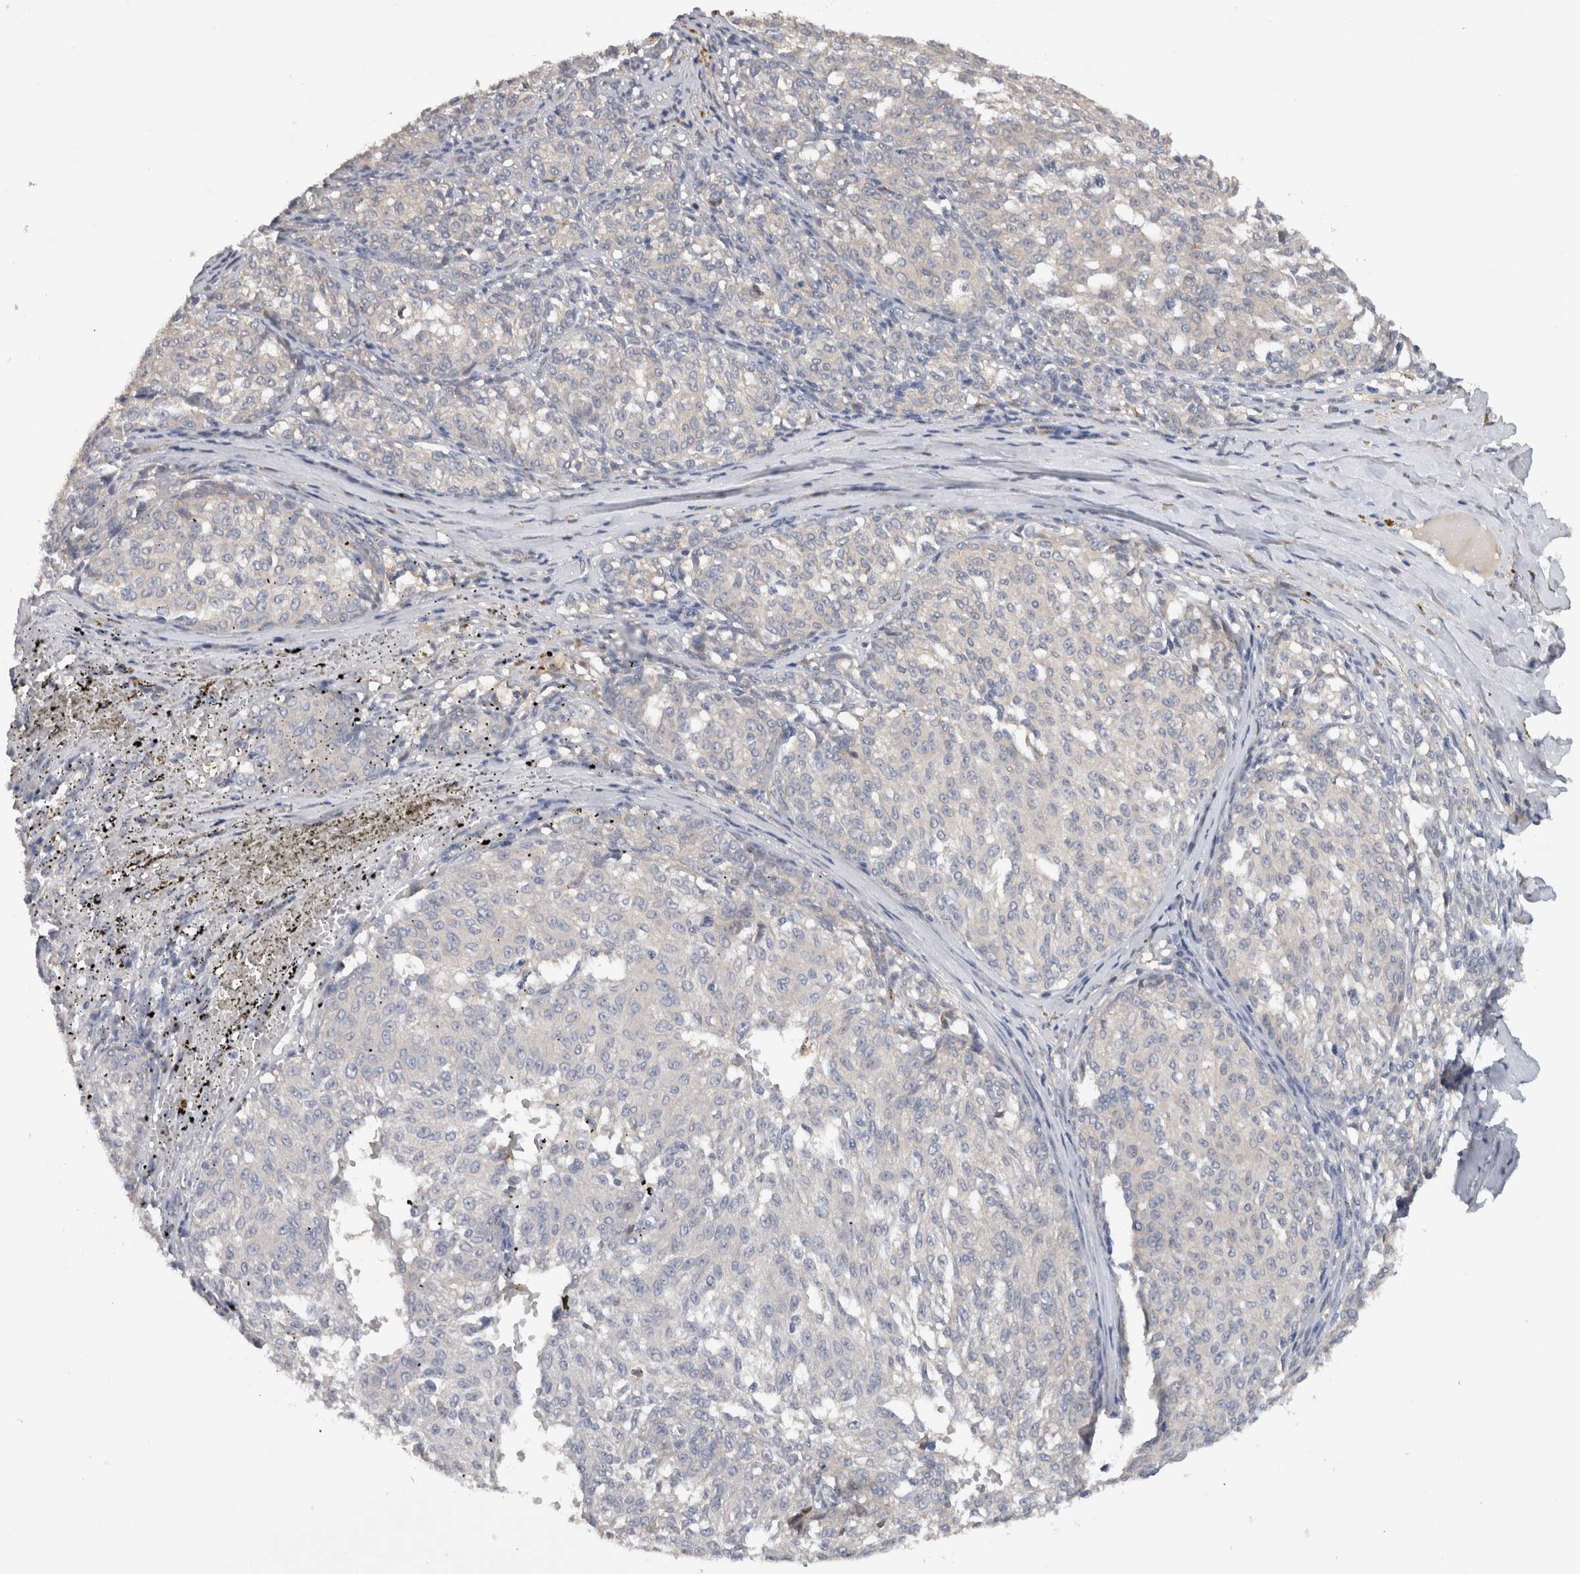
{"staining": {"intensity": "negative", "quantity": "none", "location": "none"}, "tissue": "melanoma", "cell_type": "Tumor cells", "image_type": "cancer", "snomed": [{"axis": "morphology", "description": "Malignant melanoma, NOS"}, {"axis": "topography", "description": "Skin"}], "caption": "Histopathology image shows no protein staining in tumor cells of melanoma tissue.", "gene": "HEXD", "patient": {"sex": "female", "age": 72}}